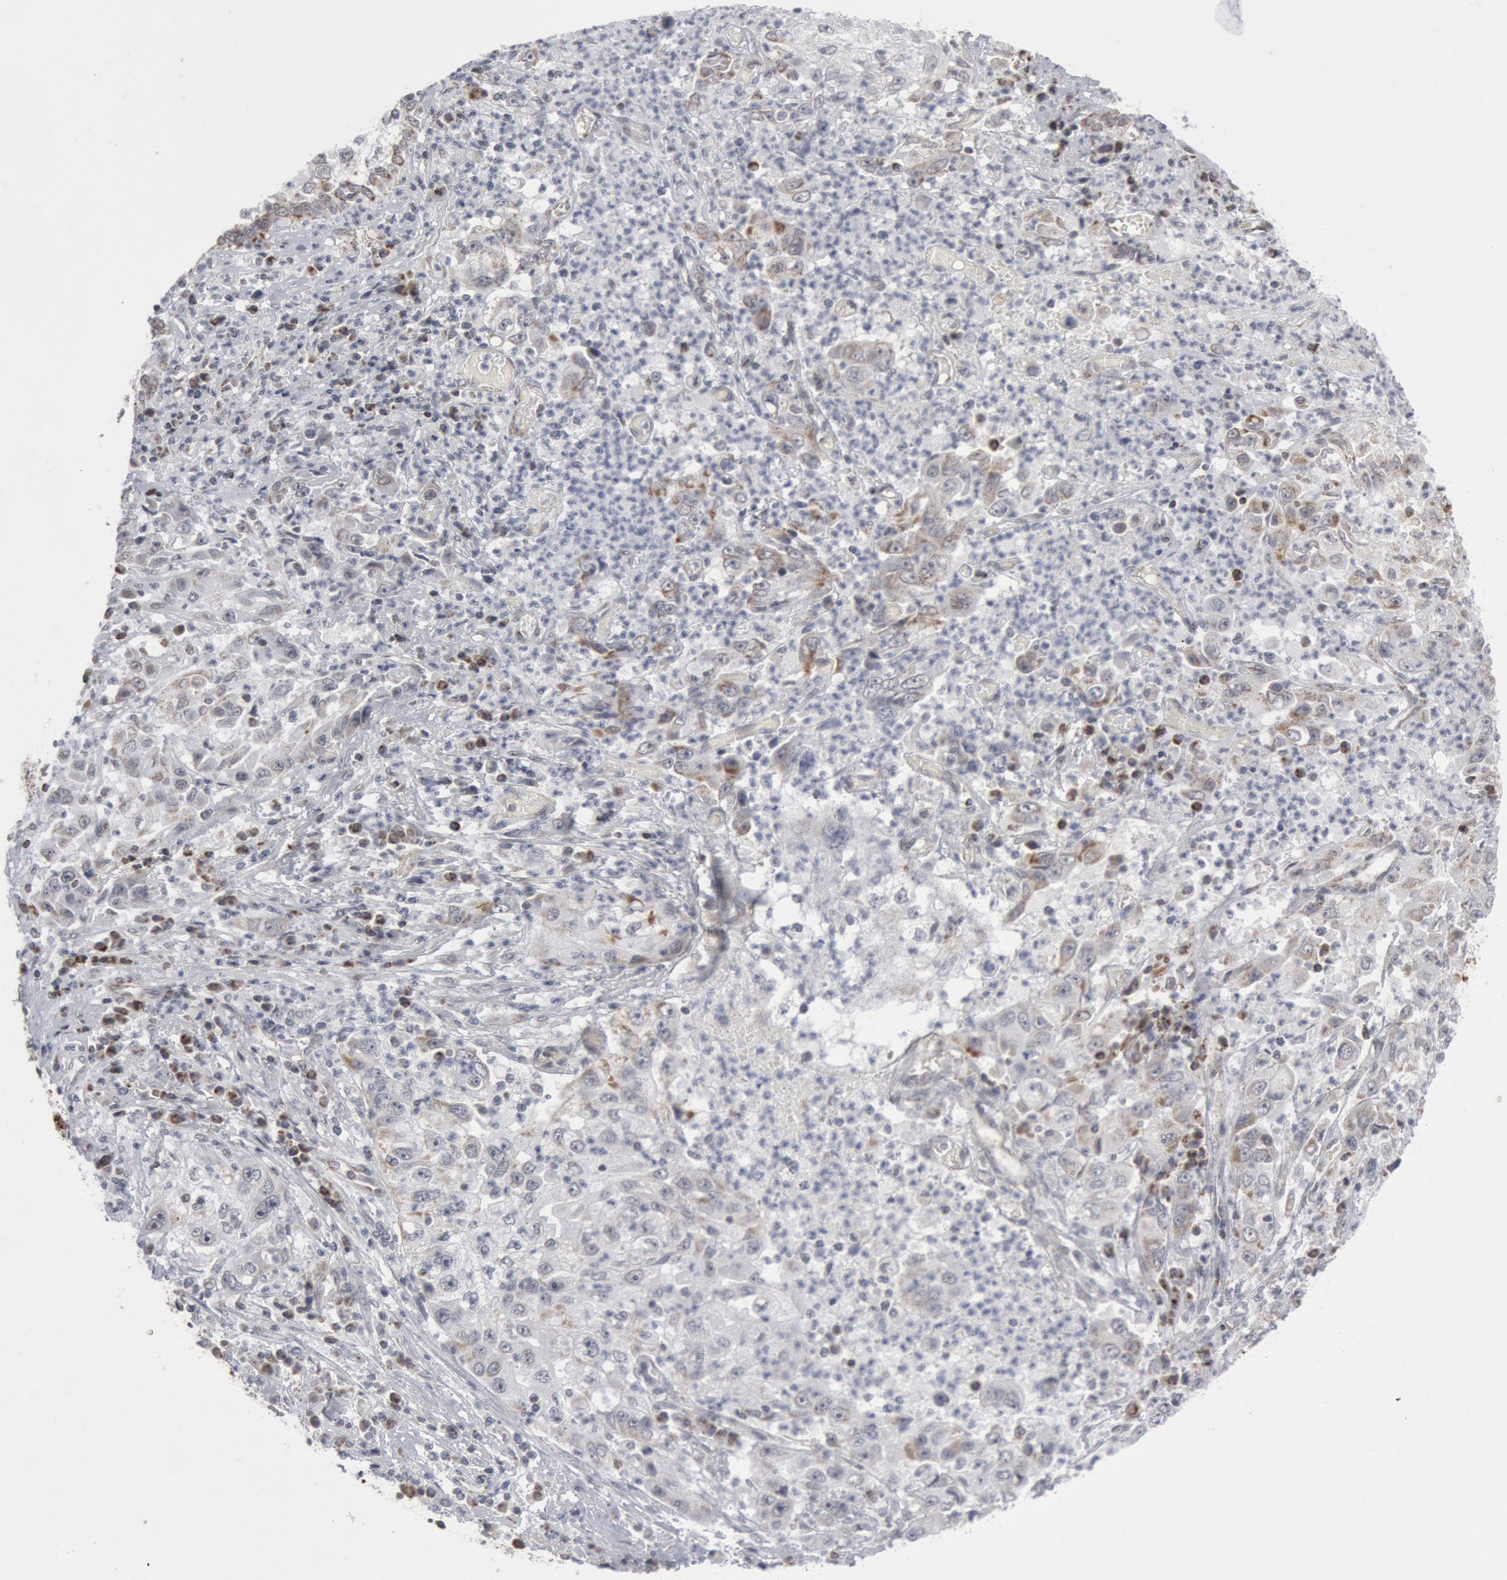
{"staining": {"intensity": "negative", "quantity": "none", "location": "none"}, "tissue": "cervical cancer", "cell_type": "Tumor cells", "image_type": "cancer", "snomed": [{"axis": "morphology", "description": "Squamous cell carcinoma, NOS"}, {"axis": "topography", "description": "Cervix"}], "caption": "Immunohistochemical staining of cervical cancer (squamous cell carcinoma) displays no significant expression in tumor cells.", "gene": "CASP9", "patient": {"sex": "female", "age": 36}}